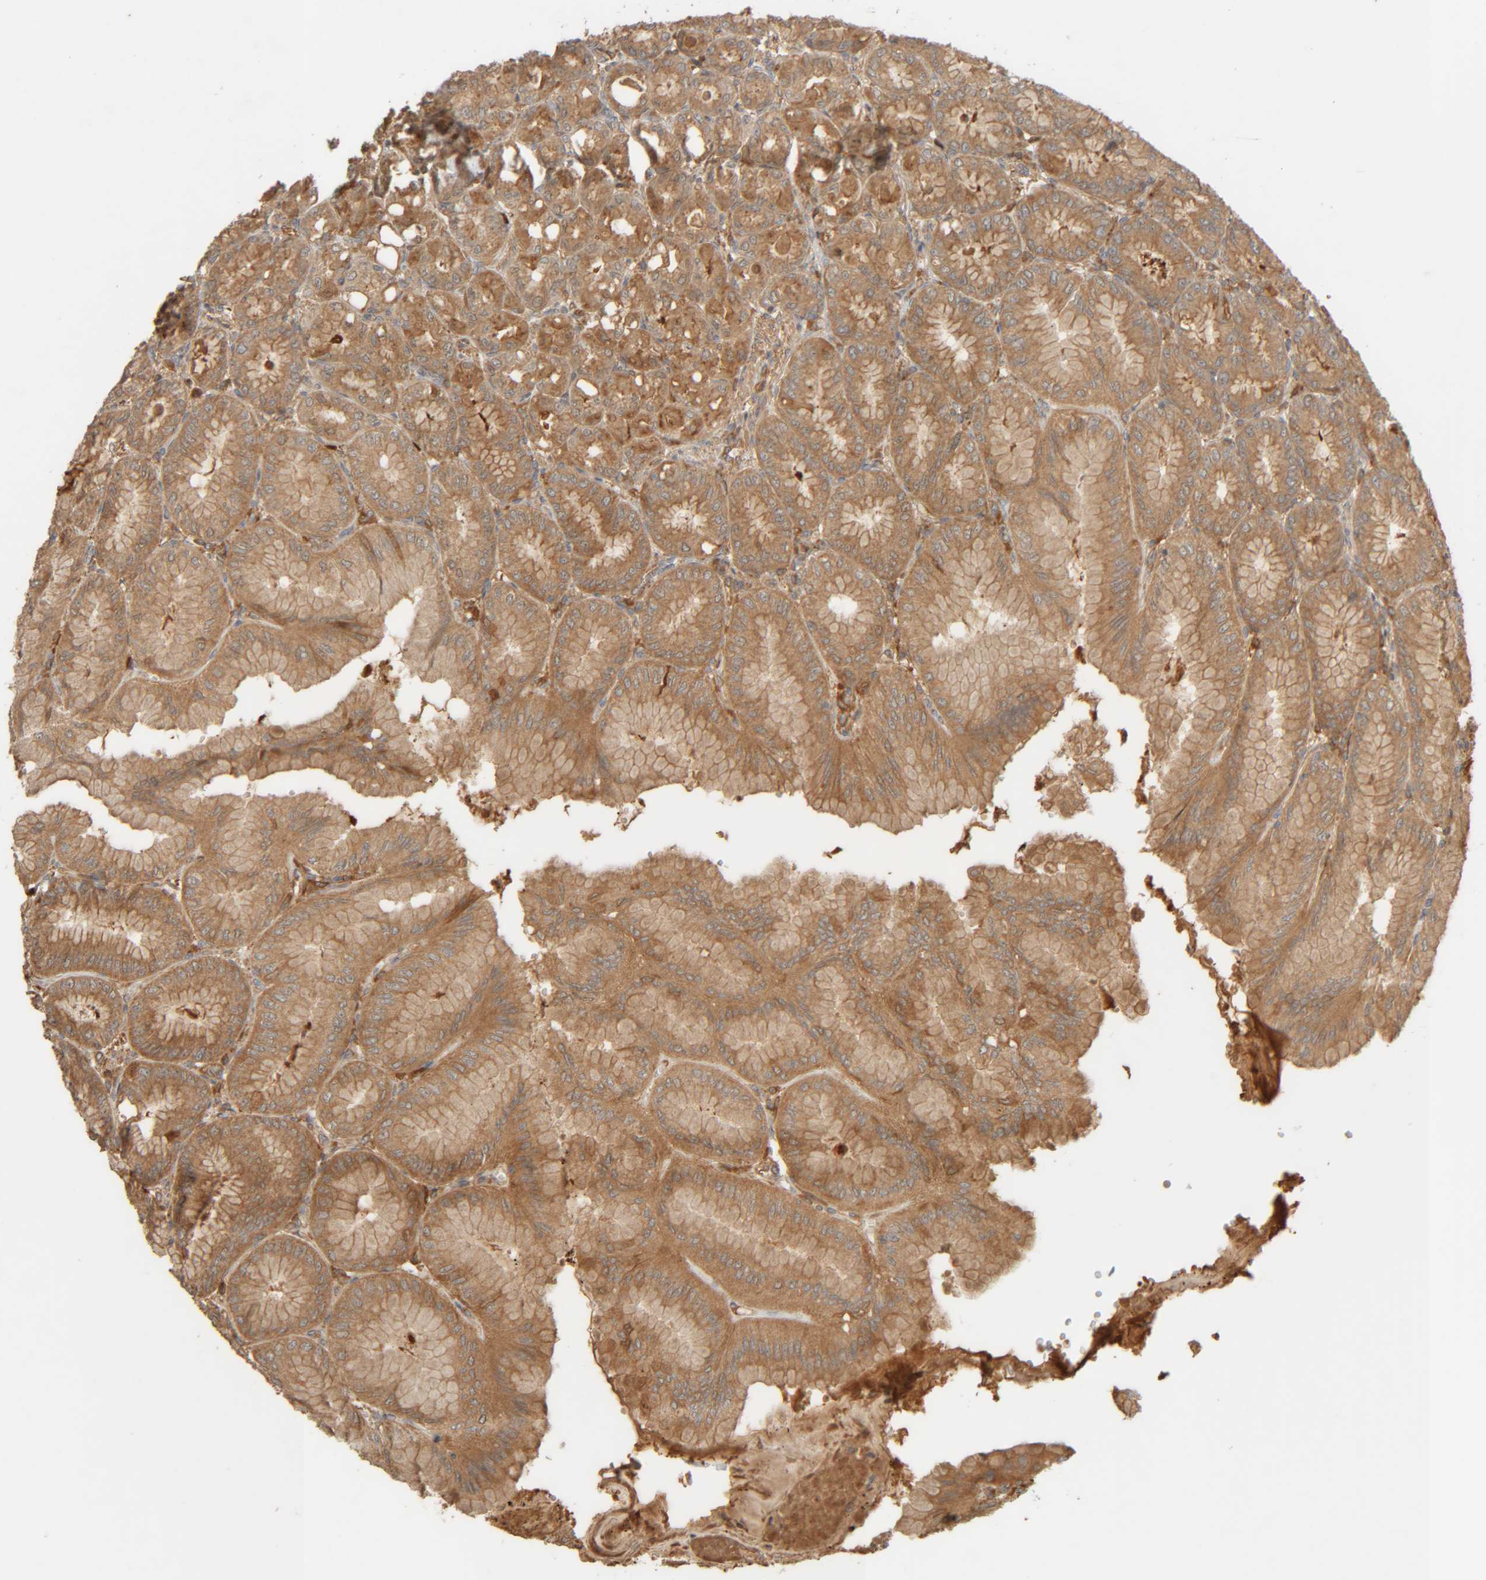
{"staining": {"intensity": "moderate", "quantity": ">75%", "location": "cytoplasmic/membranous"}, "tissue": "stomach", "cell_type": "Glandular cells", "image_type": "normal", "snomed": [{"axis": "morphology", "description": "Normal tissue, NOS"}, {"axis": "topography", "description": "Stomach, lower"}], "caption": "Stomach stained with DAB immunohistochemistry exhibits medium levels of moderate cytoplasmic/membranous expression in about >75% of glandular cells.", "gene": "TMEM192", "patient": {"sex": "male", "age": 71}}